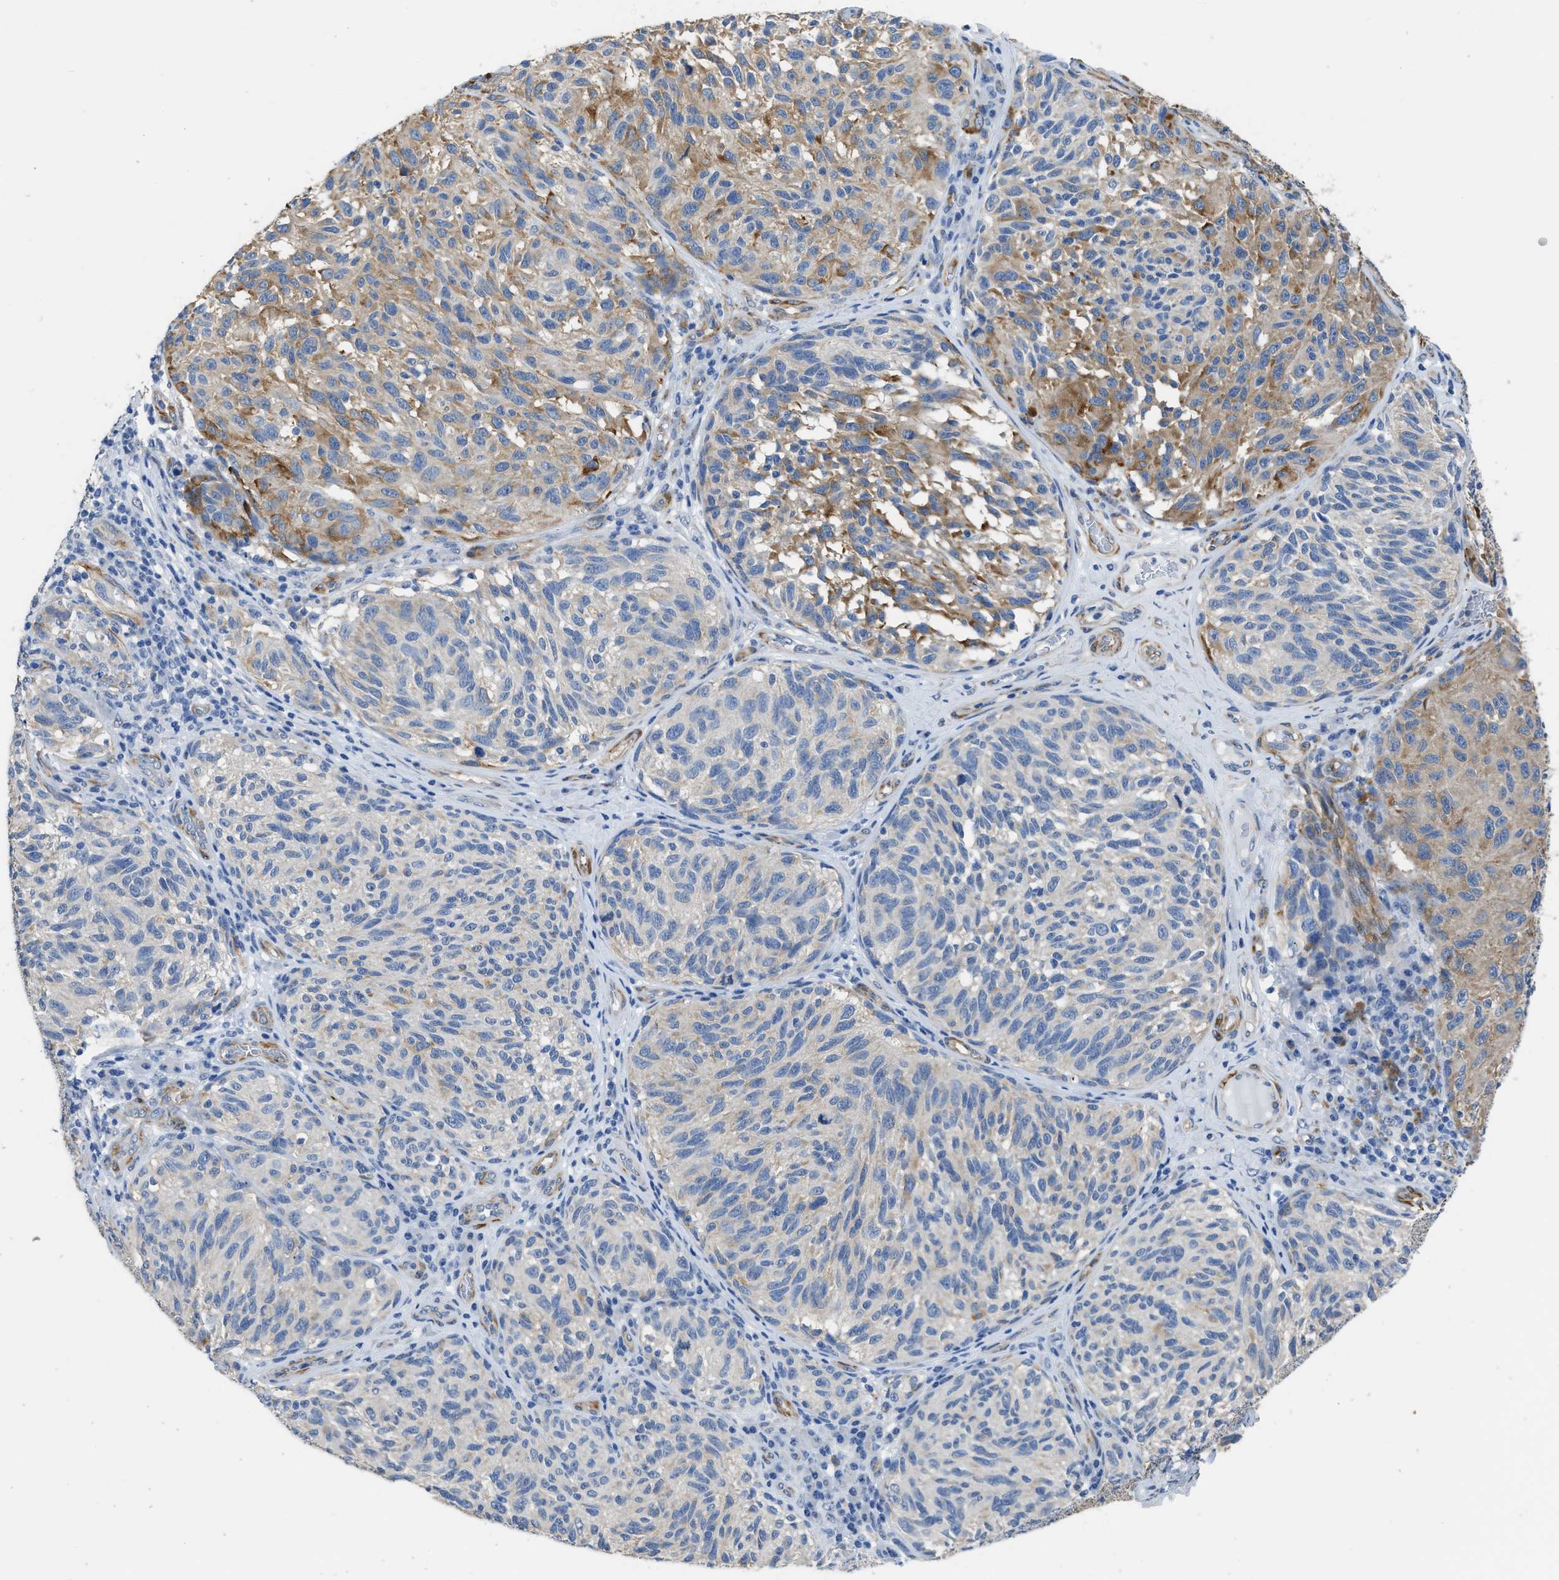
{"staining": {"intensity": "moderate", "quantity": "25%-75%", "location": "cytoplasmic/membranous"}, "tissue": "melanoma", "cell_type": "Tumor cells", "image_type": "cancer", "snomed": [{"axis": "morphology", "description": "Malignant melanoma, NOS"}, {"axis": "topography", "description": "Skin"}], "caption": "Melanoma stained with a brown dye shows moderate cytoplasmic/membranous positive staining in about 25%-75% of tumor cells.", "gene": "ZSWIM5", "patient": {"sex": "female", "age": 73}}